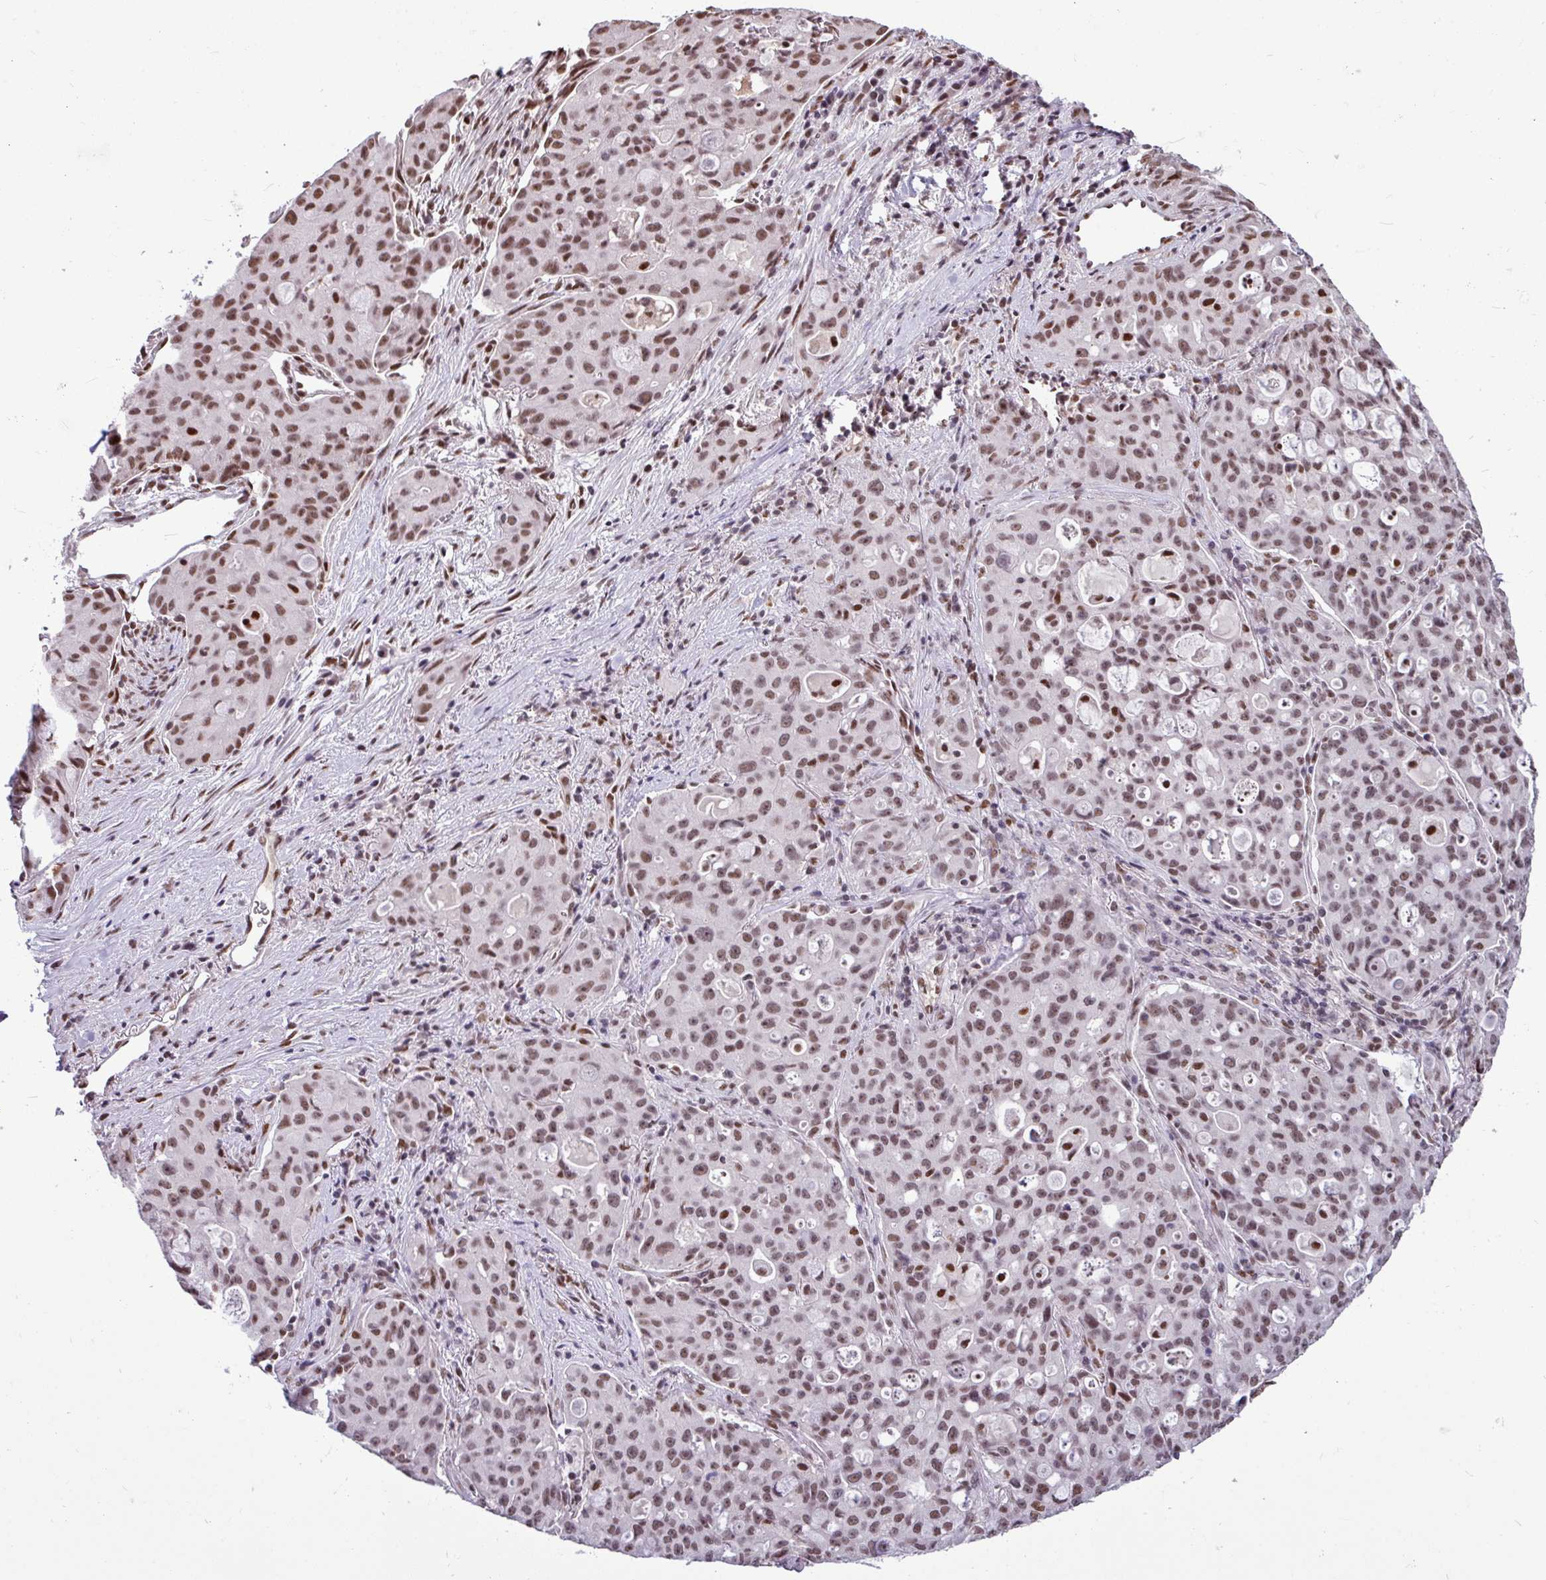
{"staining": {"intensity": "moderate", "quantity": ">75%", "location": "nuclear"}, "tissue": "lung cancer", "cell_type": "Tumor cells", "image_type": "cancer", "snomed": [{"axis": "morphology", "description": "Adenocarcinoma, NOS"}, {"axis": "topography", "description": "Lung"}], "caption": "Protein staining demonstrates moderate nuclear expression in approximately >75% of tumor cells in lung cancer.", "gene": "TDG", "patient": {"sex": "female", "age": 44}}